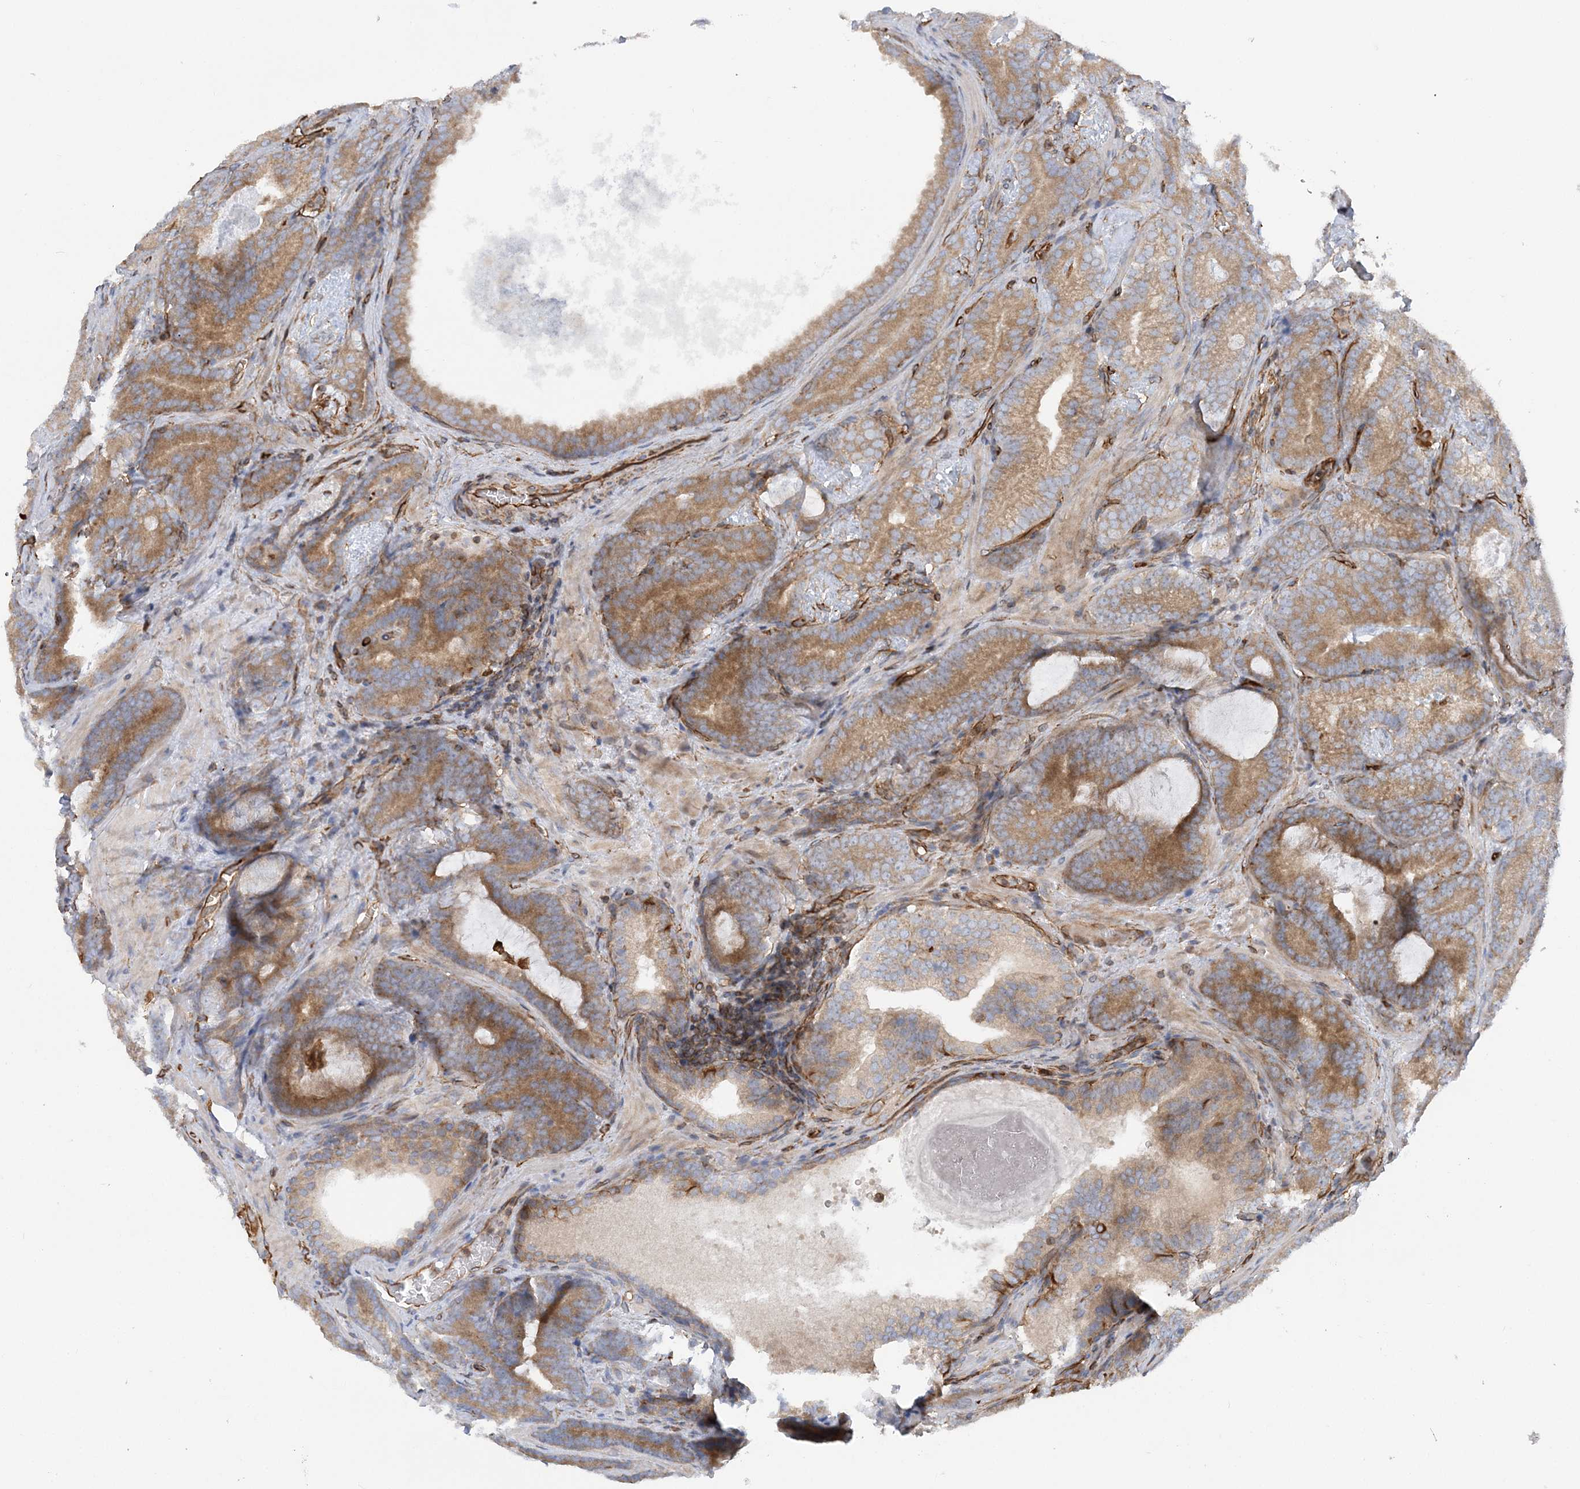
{"staining": {"intensity": "moderate", "quantity": ">75%", "location": "cytoplasmic/membranous"}, "tissue": "prostate cancer", "cell_type": "Tumor cells", "image_type": "cancer", "snomed": [{"axis": "morphology", "description": "Adenocarcinoma, High grade"}, {"axis": "topography", "description": "Prostate"}], "caption": "Prostate cancer tissue demonstrates moderate cytoplasmic/membranous positivity in about >75% of tumor cells", "gene": "FAM114A2", "patient": {"sex": "male", "age": 66}}